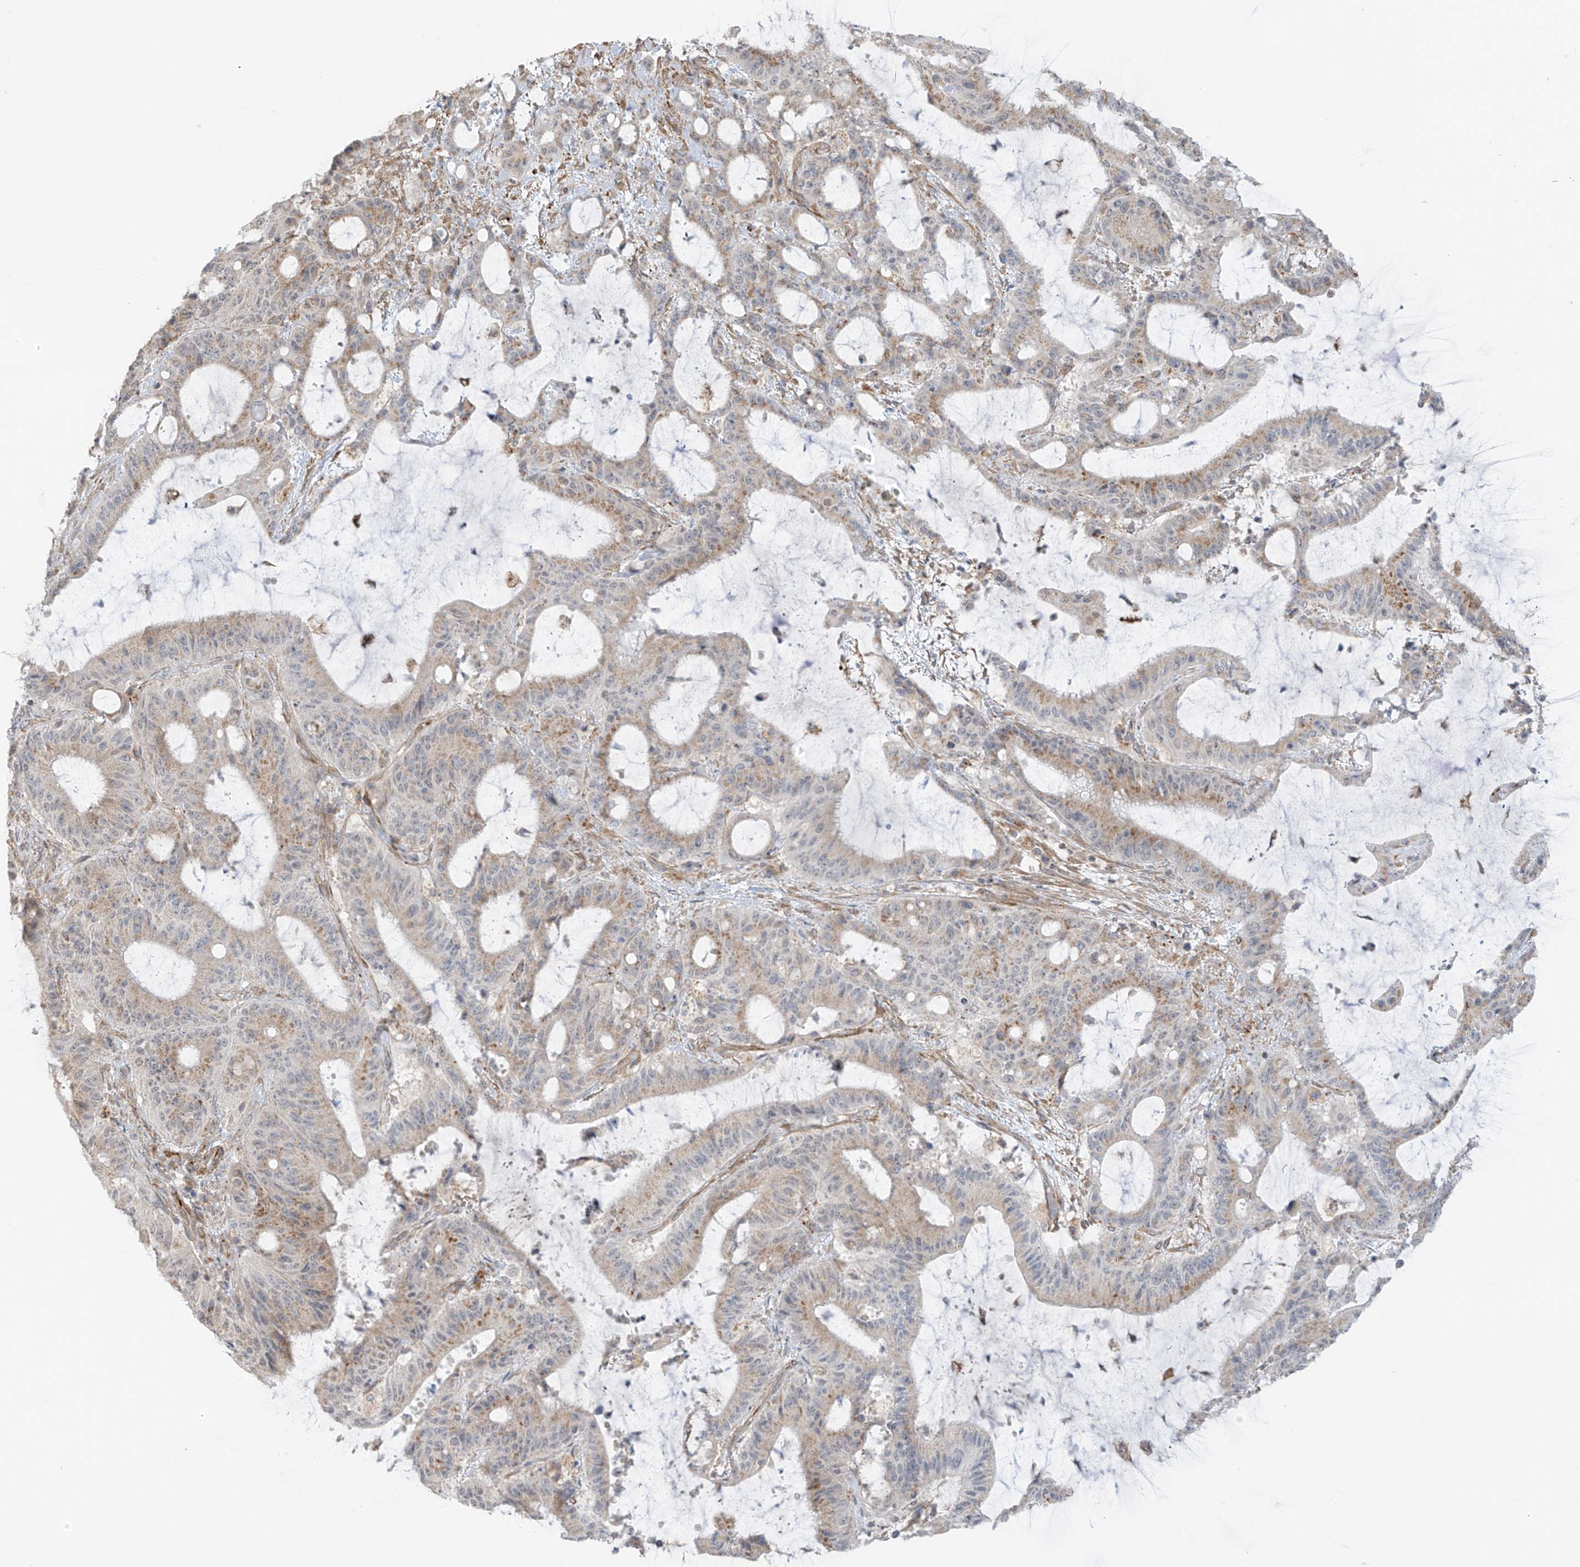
{"staining": {"intensity": "moderate", "quantity": "25%-75%", "location": "cytoplasmic/membranous"}, "tissue": "liver cancer", "cell_type": "Tumor cells", "image_type": "cancer", "snomed": [{"axis": "morphology", "description": "Normal tissue, NOS"}, {"axis": "morphology", "description": "Cholangiocarcinoma"}, {"axis": "topography", "description": "Liver"}, {"axis": "topography", "description": "Peripheral nerve tissue"}], "caption": "Liver cancer stained with a brown dye reveals moderate cytoplasmic/membranous positive positivity in about 25%-75% of tumor cells.", "gene": "HS6ST2", "patient": {"sex": "female", "age": 73}}